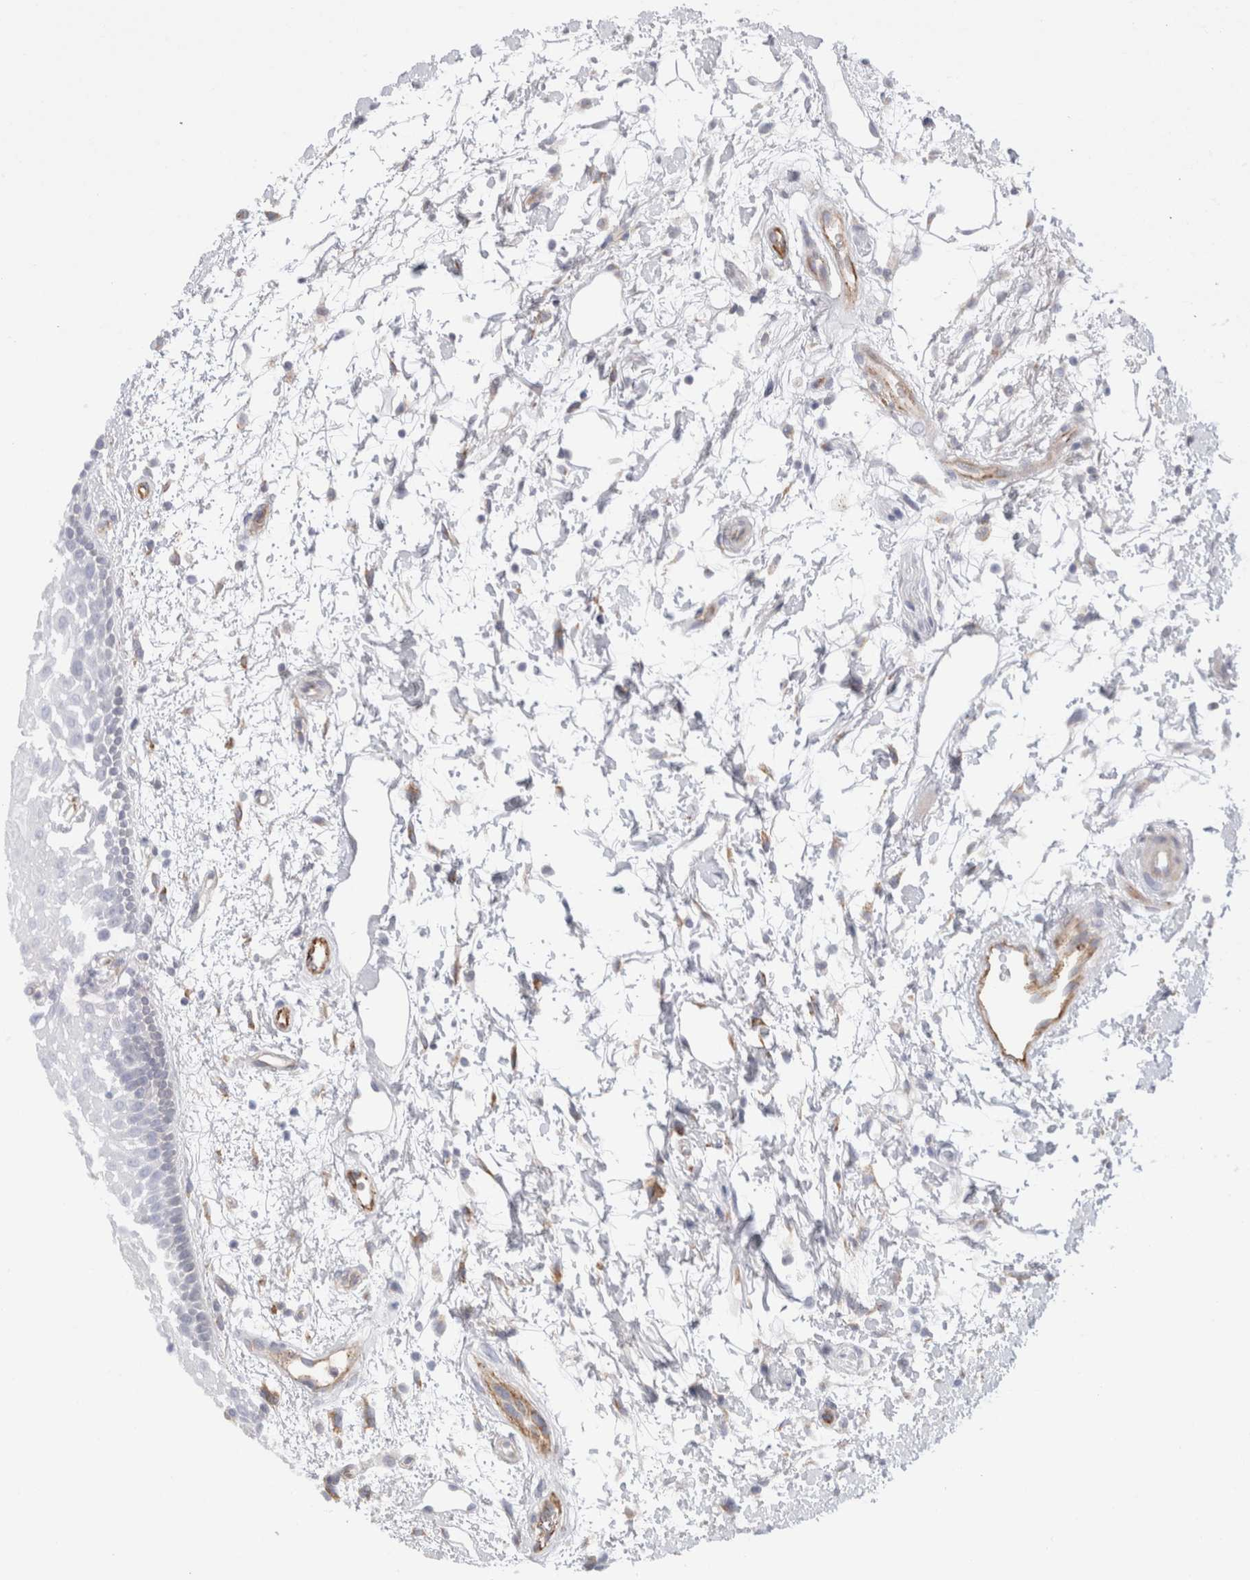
{"staining": {"intensity": "negative", "quantity": "none", "location": "none"}, "tissue": "oral mucosa", "cell_type": "Squamous epithelial cells", "image_type": "normal", "snomed": [{"axis": "morphology", "description": "Normal tissue, NOS"}, {"axis": "topography", "description": "Skeletal muscle"}, {"axis": "topography", "description": "Oral tissue"}, {"axis": "topography", "description": "Peripheral nerve tissue"}], "caption": "Immunohistochemistry (IHC) photomicrograph of benign oral mucosa: human oral mucosa stained with DAB (3,3'-diaminobenzidine) reveals no significant protein staining in squamous epithelial cells. The staining was performed using DAB (3,3'-diaminobenzidine) to visualize the protein expression in brown, while the nuclei were stained in blue with hematoxylin (Magnification: 20x).", "gene": "CNPY4", "patient": {"sex": "female", "age": 84}}